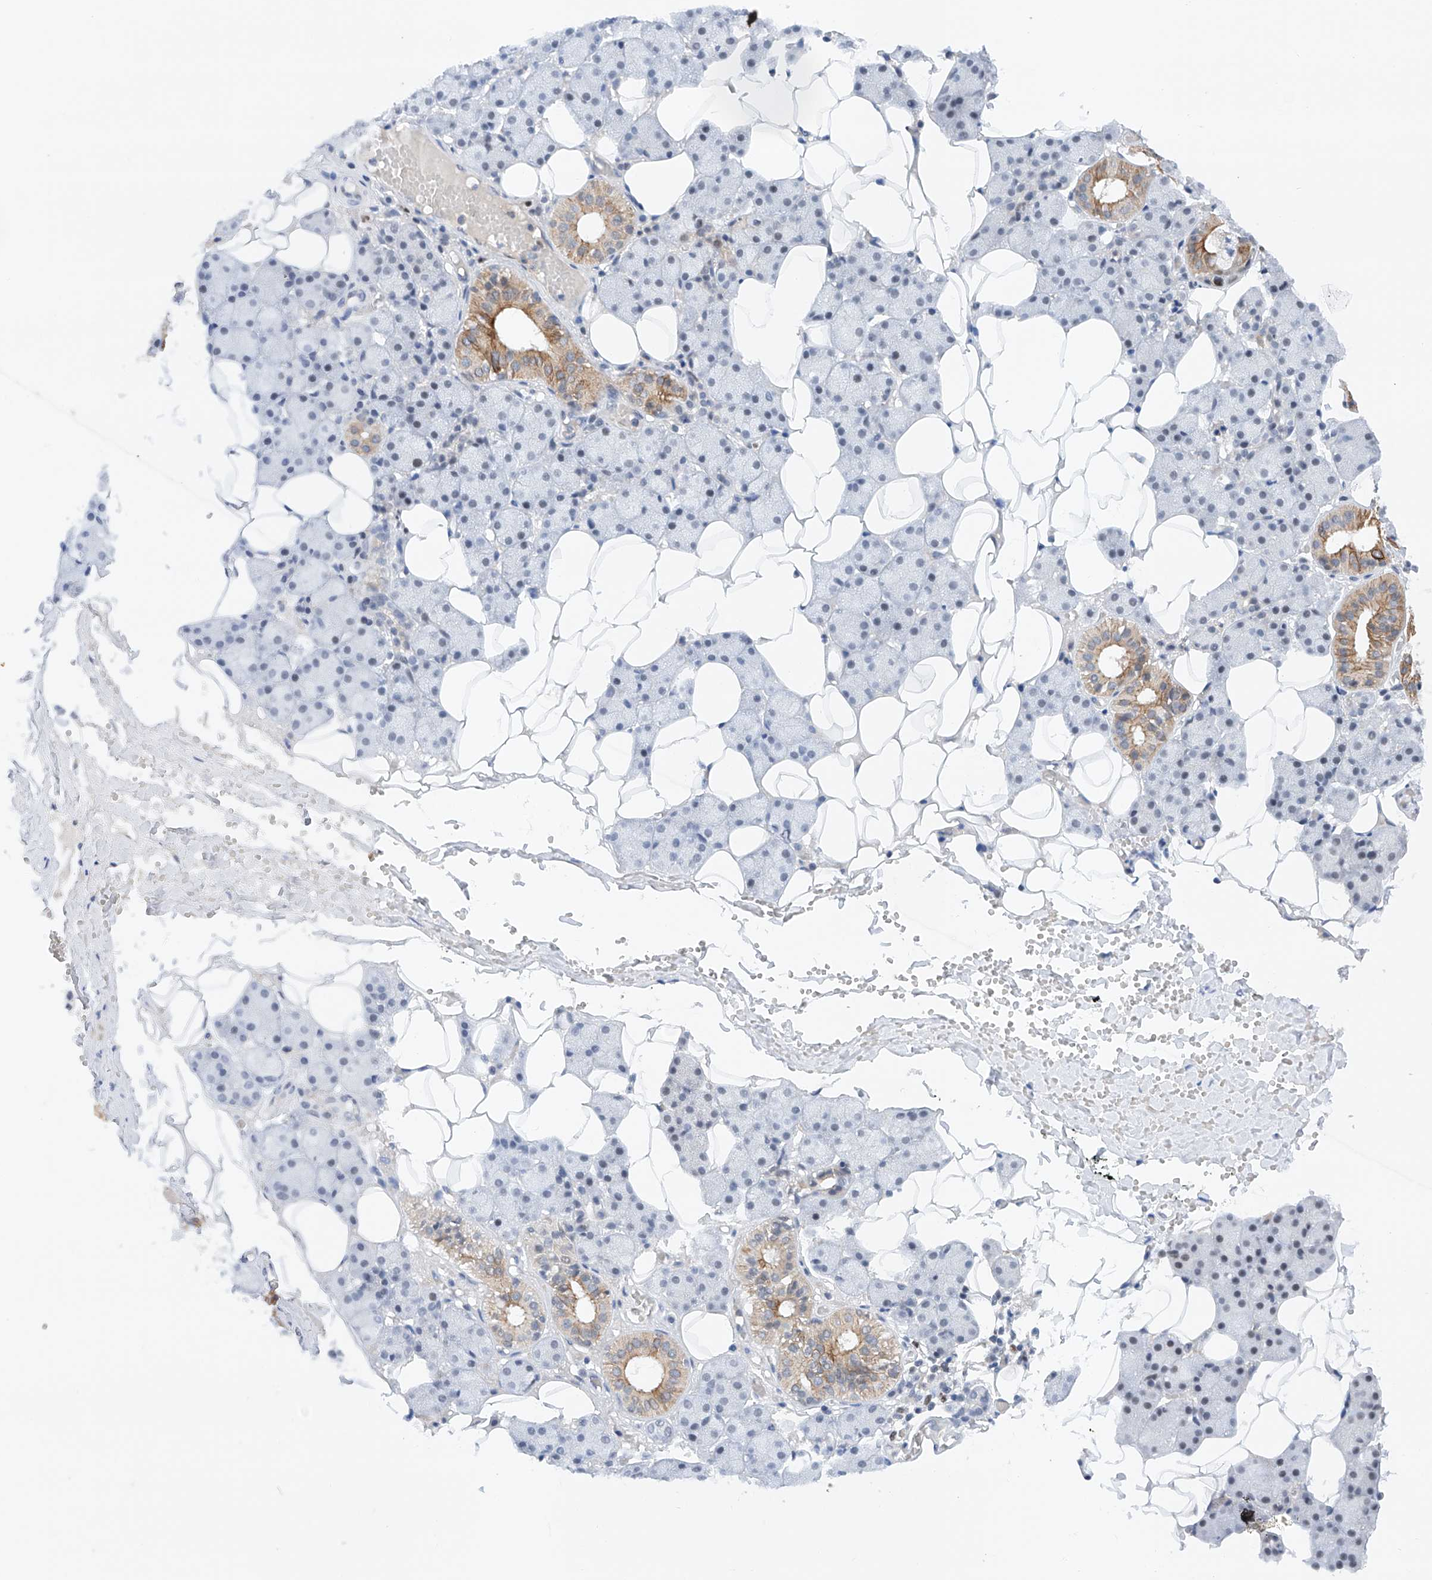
{"staining": {"intensity": "moderate", "quantity": "<25%", "location": "cytoplasmic/membranous"}, "tissue": "salivary gland", "cell_type": "Glandular cells", "image_type": "normal", "snomed": [{"axis": "morphology", "description": "Normal tissue, NOS"}, {"axis": "topography", "description": "Salivary gland"}], "caption": "Salivary gland stained with DAB immunohistochemistry shows low levels of moderate cytoplasmic/membranous expression in approximately <25% of glandular cells.", "gene": "SNRNP200", "patient": {"sex": "female", "age": 33}}